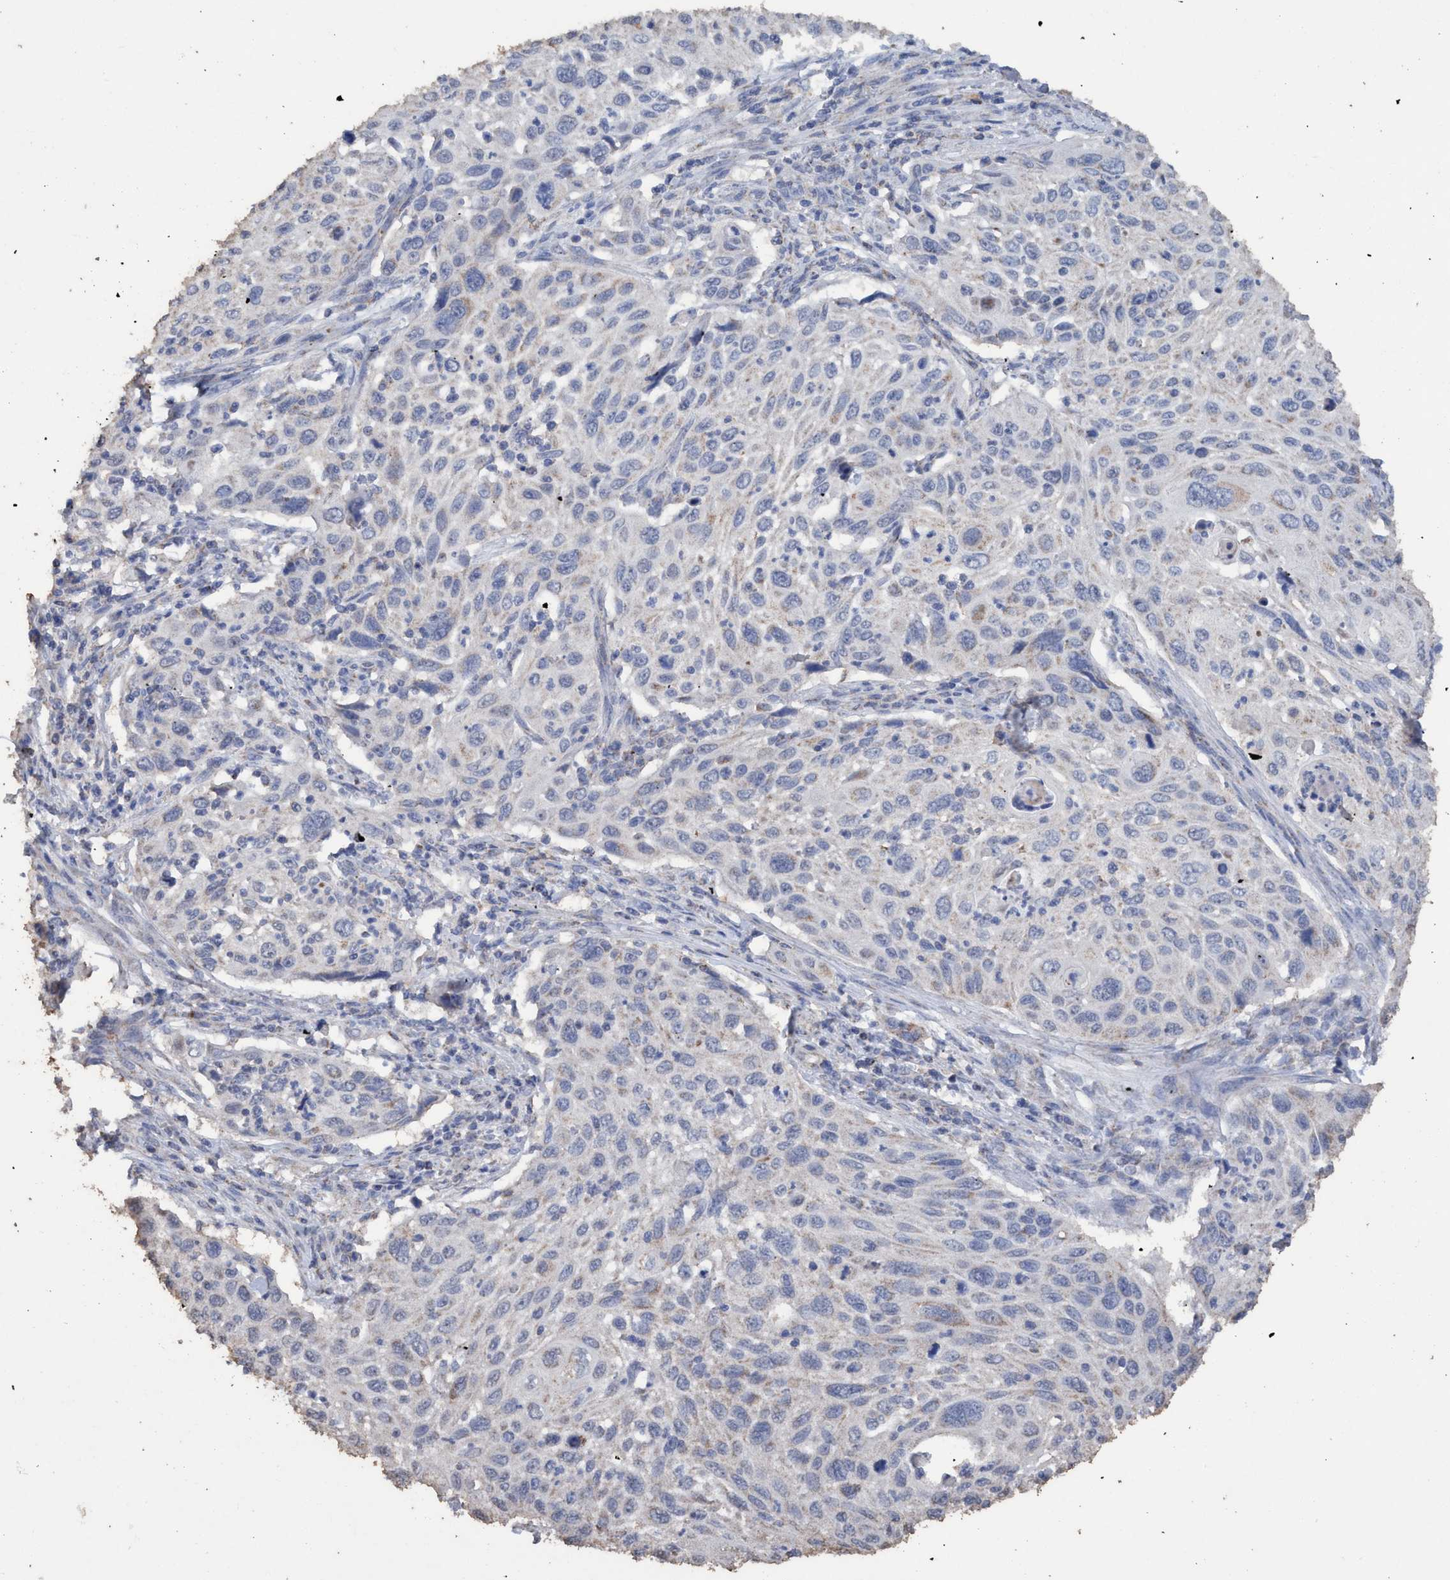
{"staining": {"intensity": "negative", "quantity": "none", "location": "none"}, "tissue": "cervical cancer", "cell_type": "Tumor cells", "image_type": "cancer", "snomed": [{"axis": "morphology", "description": "Squamous cell carcinoma, NOS"}, {"axis": "topography", "description": "Cervix"}], "caption": "This image is of squamous cell carcinoma (cervical) stained with IHC to label a protein in brown with the nuclei are counter-stained blue. There is no positivity in tumor cells.", "gene": "RSAD1", "patient": {"sex": "female", "age": 70}}